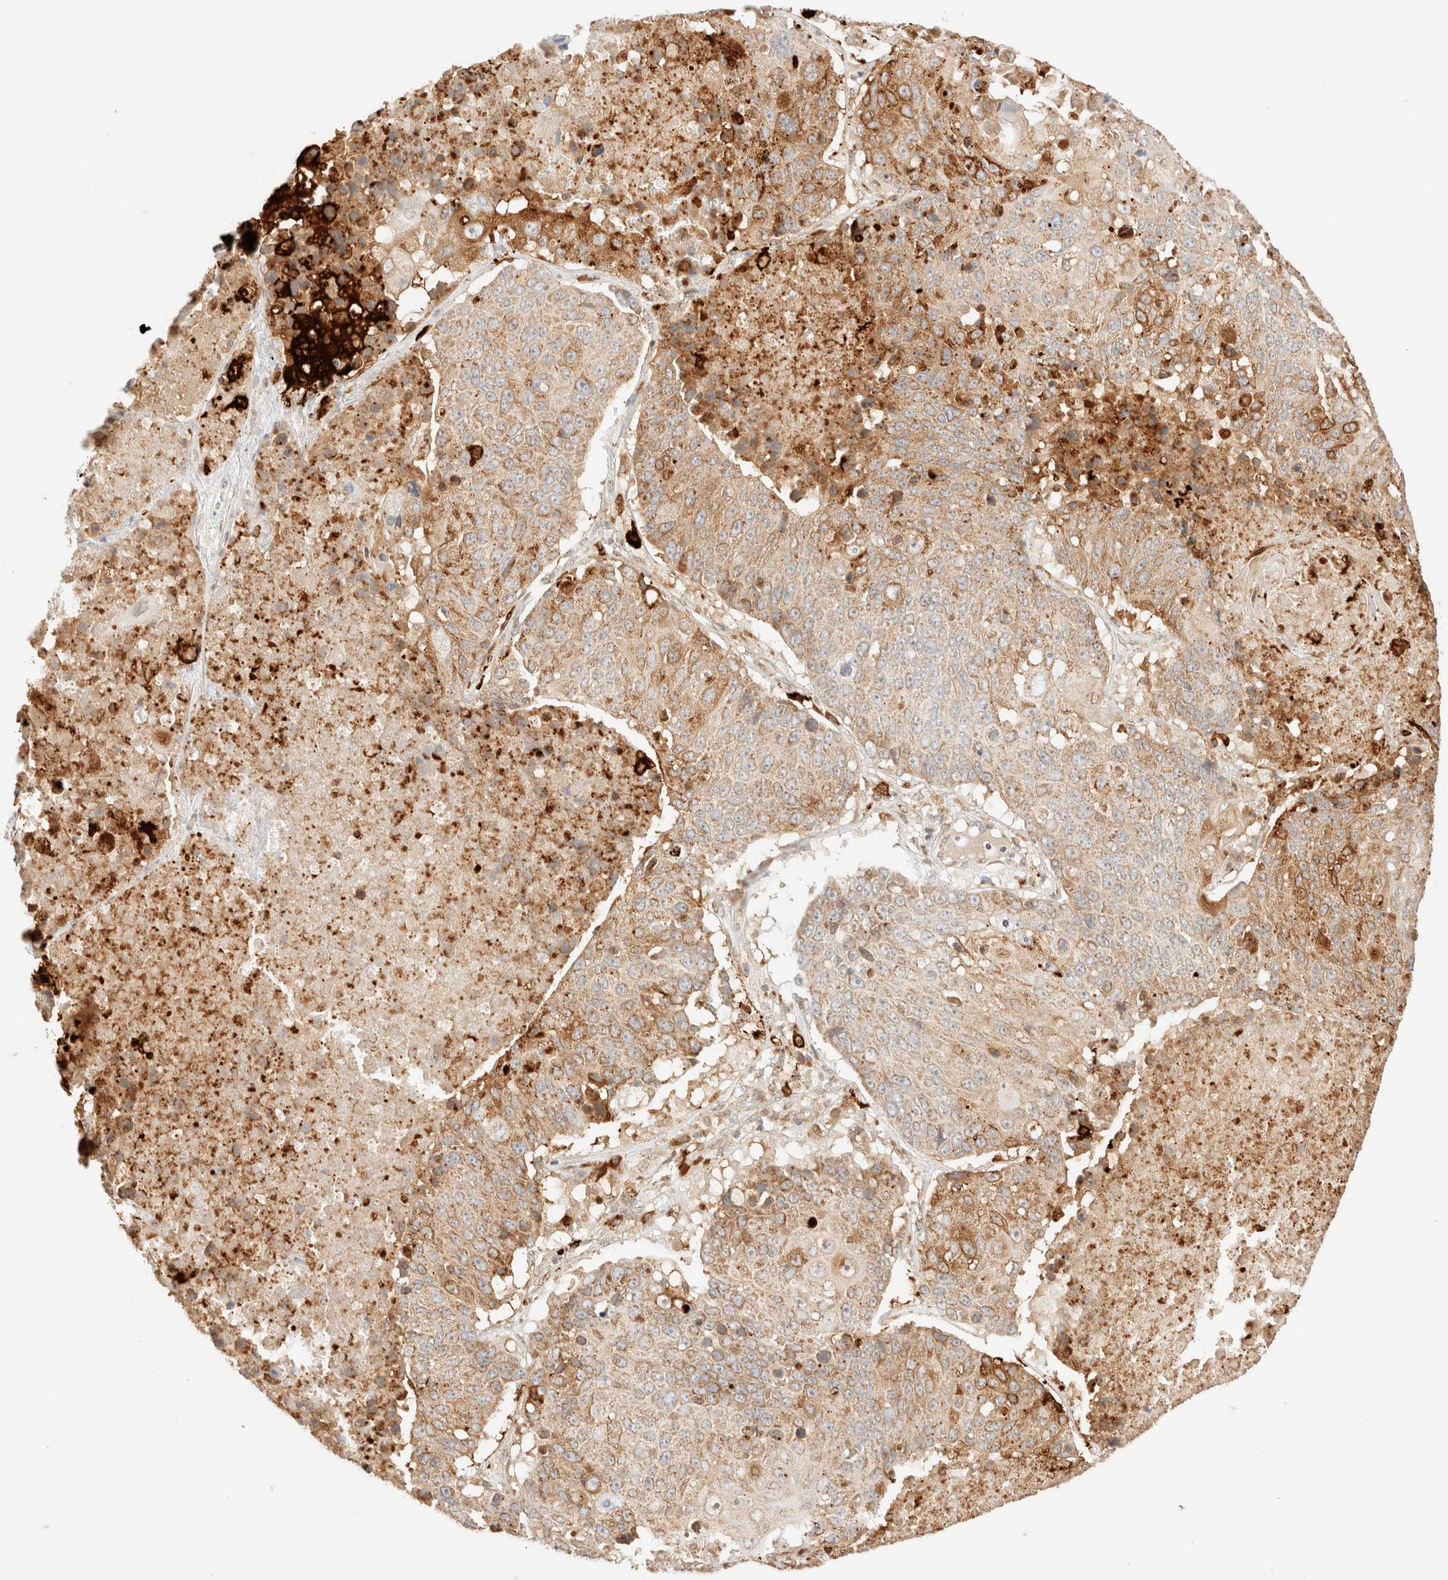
{"staining": {"intensity": "moderate", "quantity": "25%-75%", "location": "cytoplasmic/membranous"}, "tissue": "lung cancer", "cell_type": "Tumor cells", "image_type": "cancer", "snomed": [{"axis": "morphology", "description": "Squamous cell carcinoma, NOS"}, {"axis": "topography", "description": "Lung"}], "caption": "Immunohistochemical staining of human lung cancer displays medium levels of moderate cytoplasmic/membranous protein staining in approximately 25%-75% of tumor cells.", "gene": "TACO1", "patient": {"sex": "male", "age": 61}}